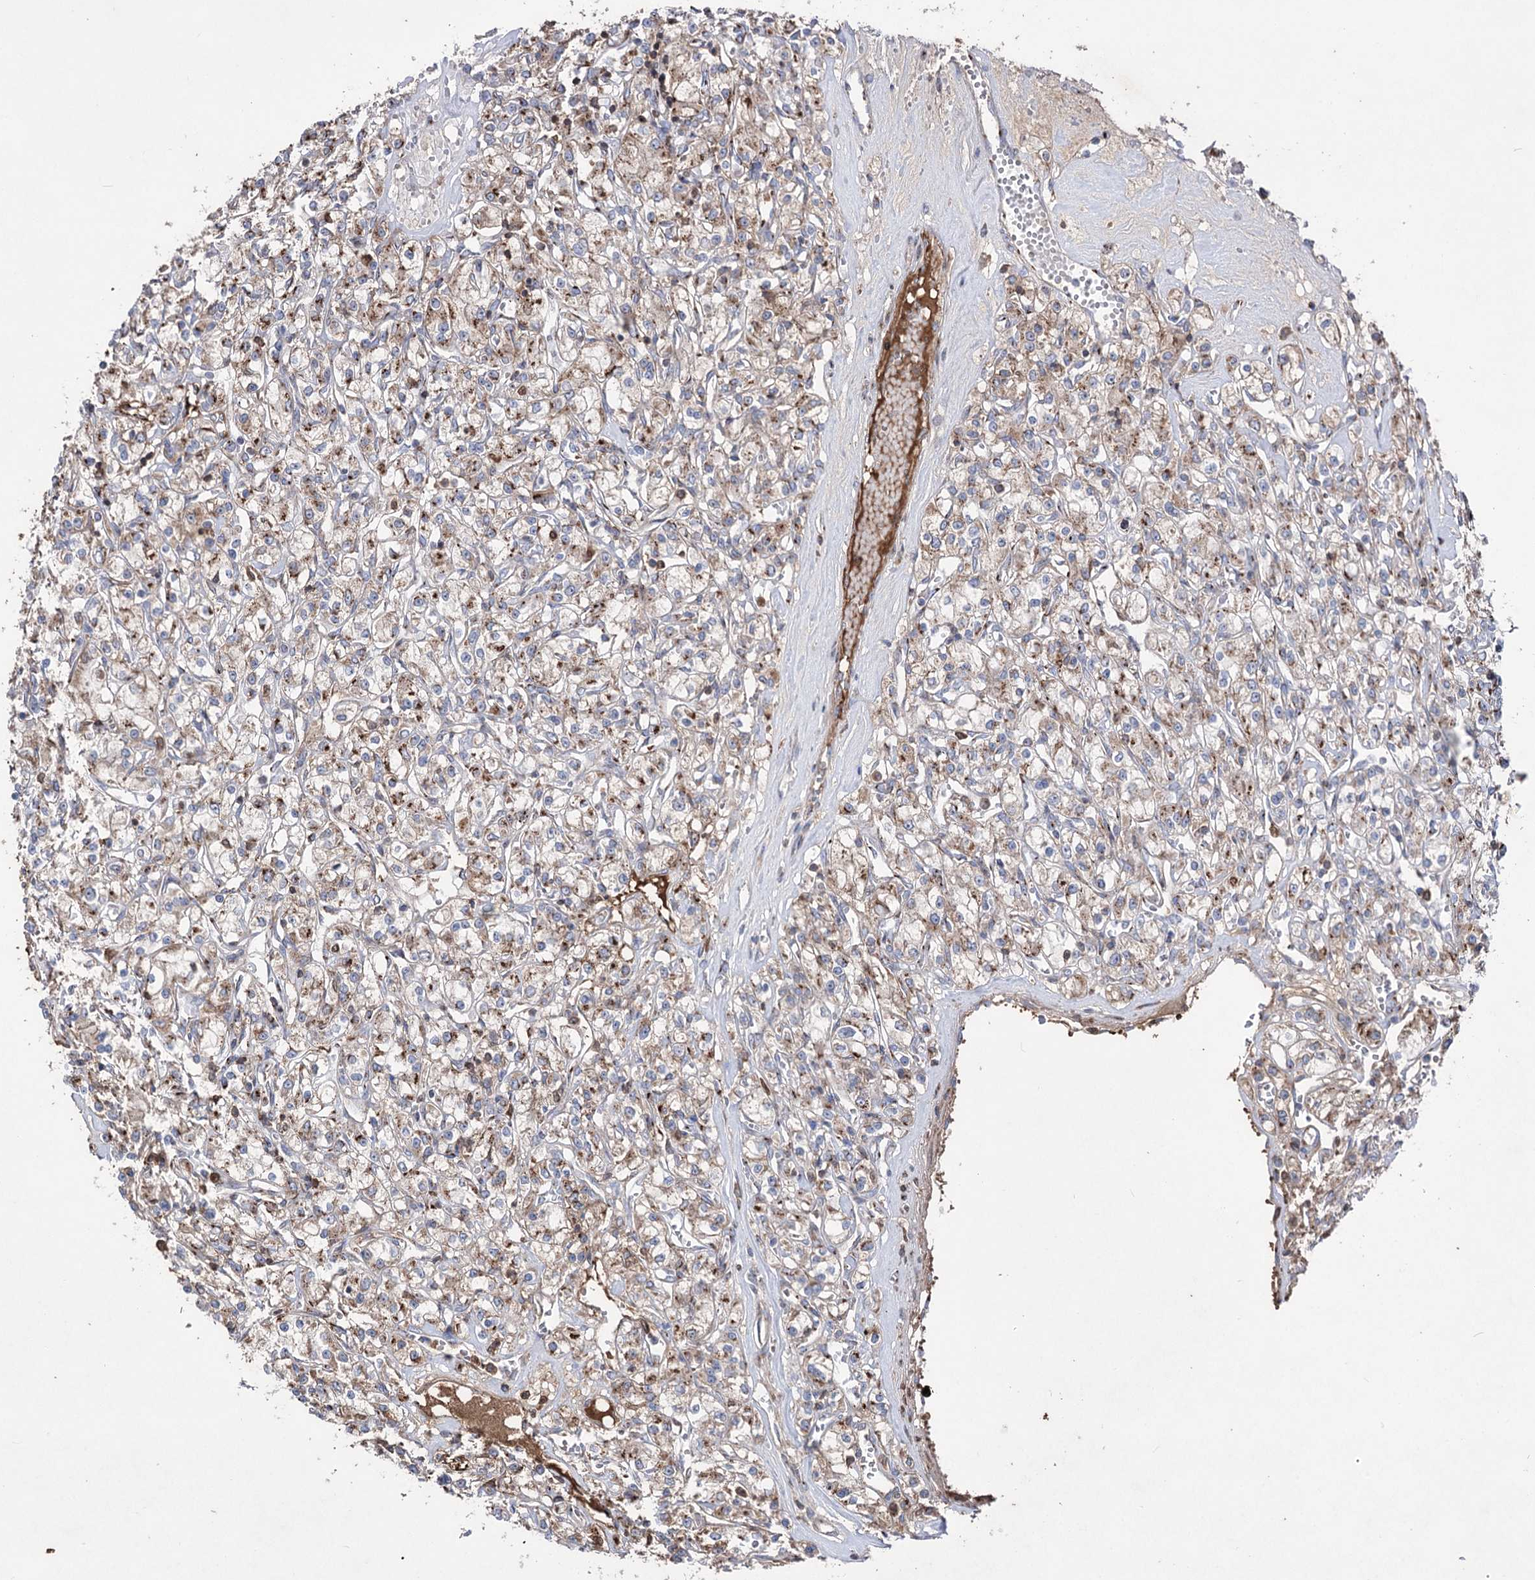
{"staining": {"intensity": "strong", "quantity": "<25%", "location": "cytoplasmic/membranous"}, "tissue": "renal cancer", "cell_type": "Tumor cells", "image_type": "cancer", "snomed": [{"axis": "morphology", "description": "Adenocarcinoma, NOS"}, {"axis": "topography", "description": "Kidney"}], "caption": "Immunohistochemical staining of human renal cancer (adenocarcinoma) displays medium levels of strong cytoplasmic/membranous protein positivity in approximately <25% of tumor cells.", "gene": "ARHGAP20", "patient": {"sex": "female", "age": 59}}